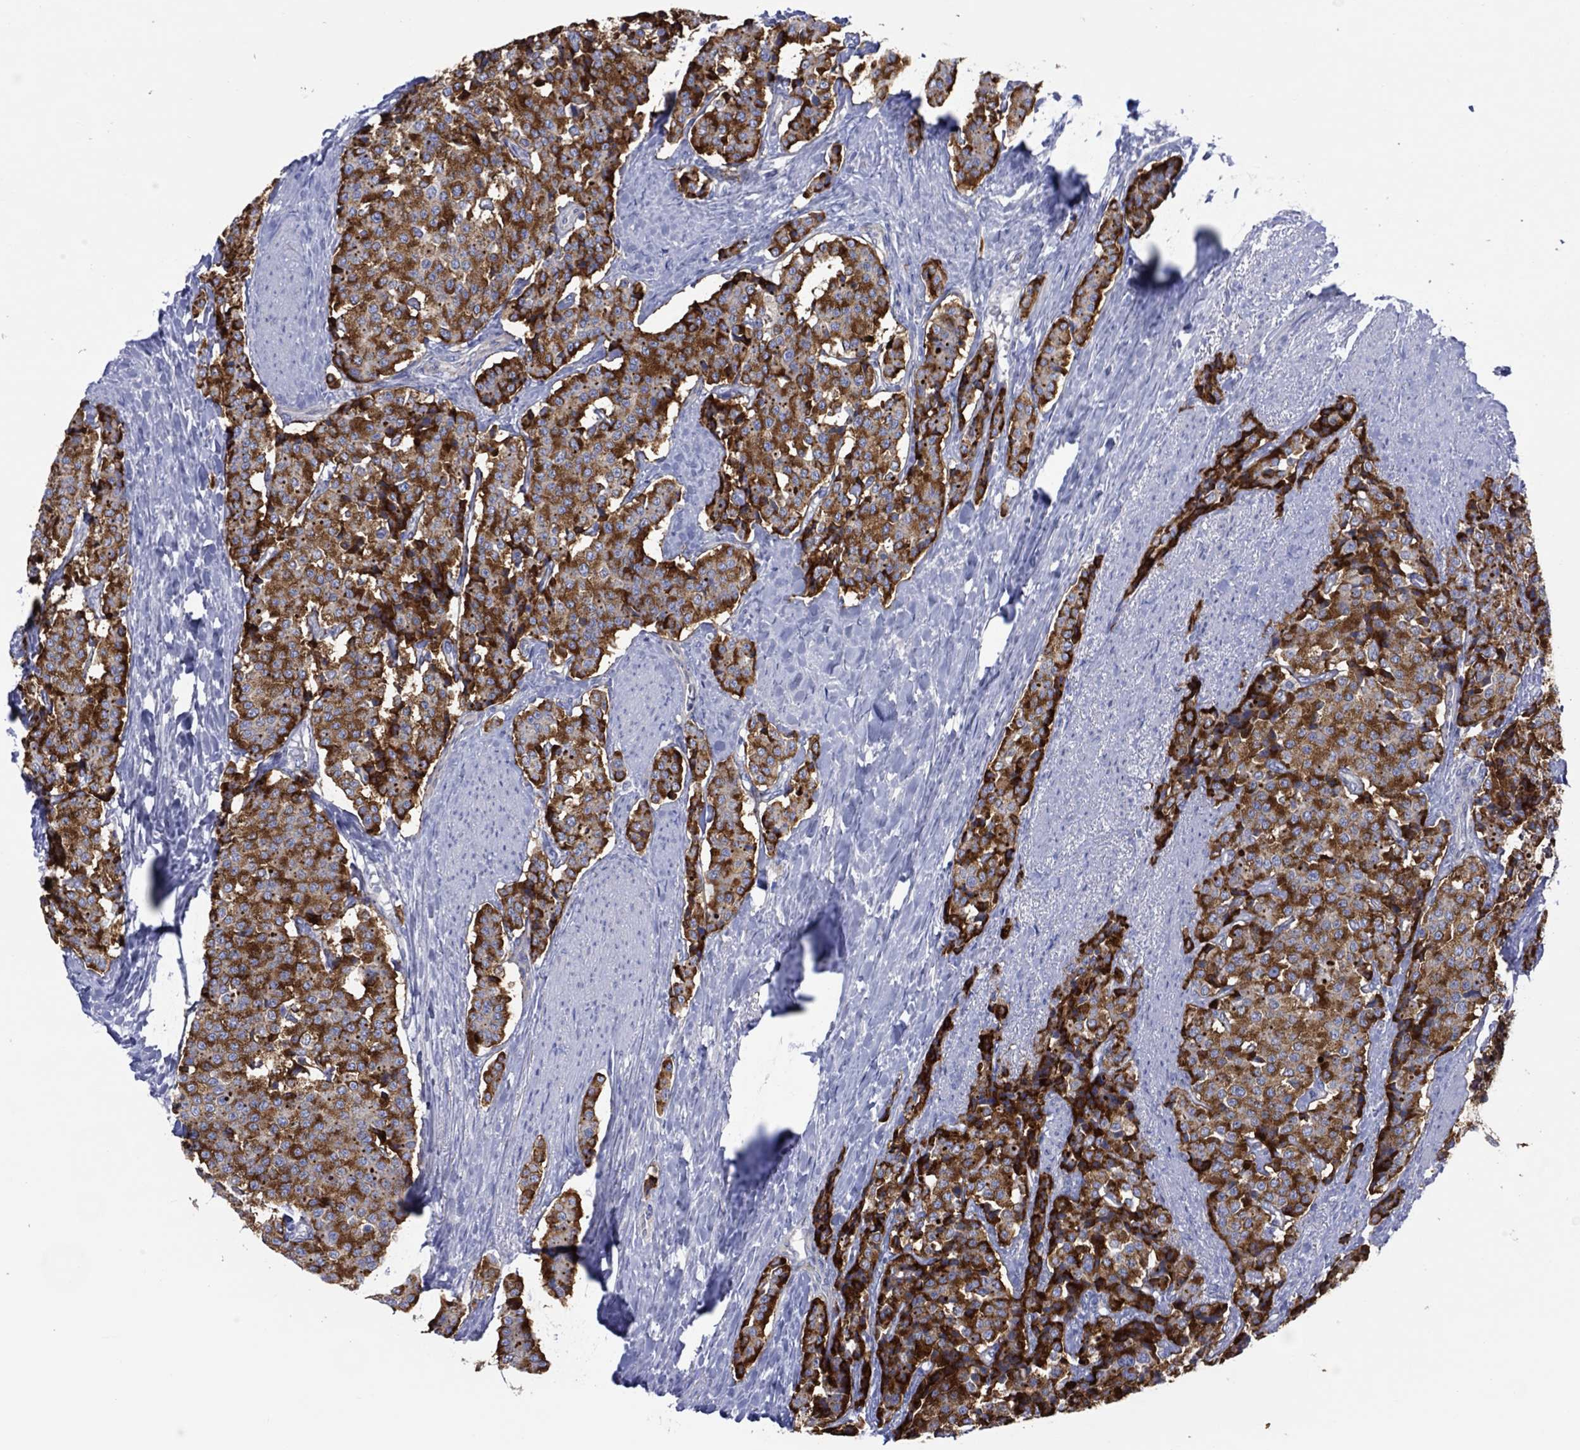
{"staining": {"intensity": "strong", "quantity": ">75%", "location": "cytoplasmic/membranous"}, "tissue": "carcinoid", "cell_type": "Tumor cells", "image_type": "cancer", "snomed": [{"axis": "morphology", "description": "Carcinoid, malignant, NOS"}, {"axis": "topography", "description": "Small intestine"}], "caption": "Immunohistochemistry (IHC) of human carcinoid demonstrates high levels of strong cytoplasmic/membranous expression in about >75% of tumor cells. (DAB (3,3'-diaminobenzidine) IHC with brightfield microscopy, high magnification).", "gene": "TLDC2", "patient": {"sex": "female", "age": 58}}